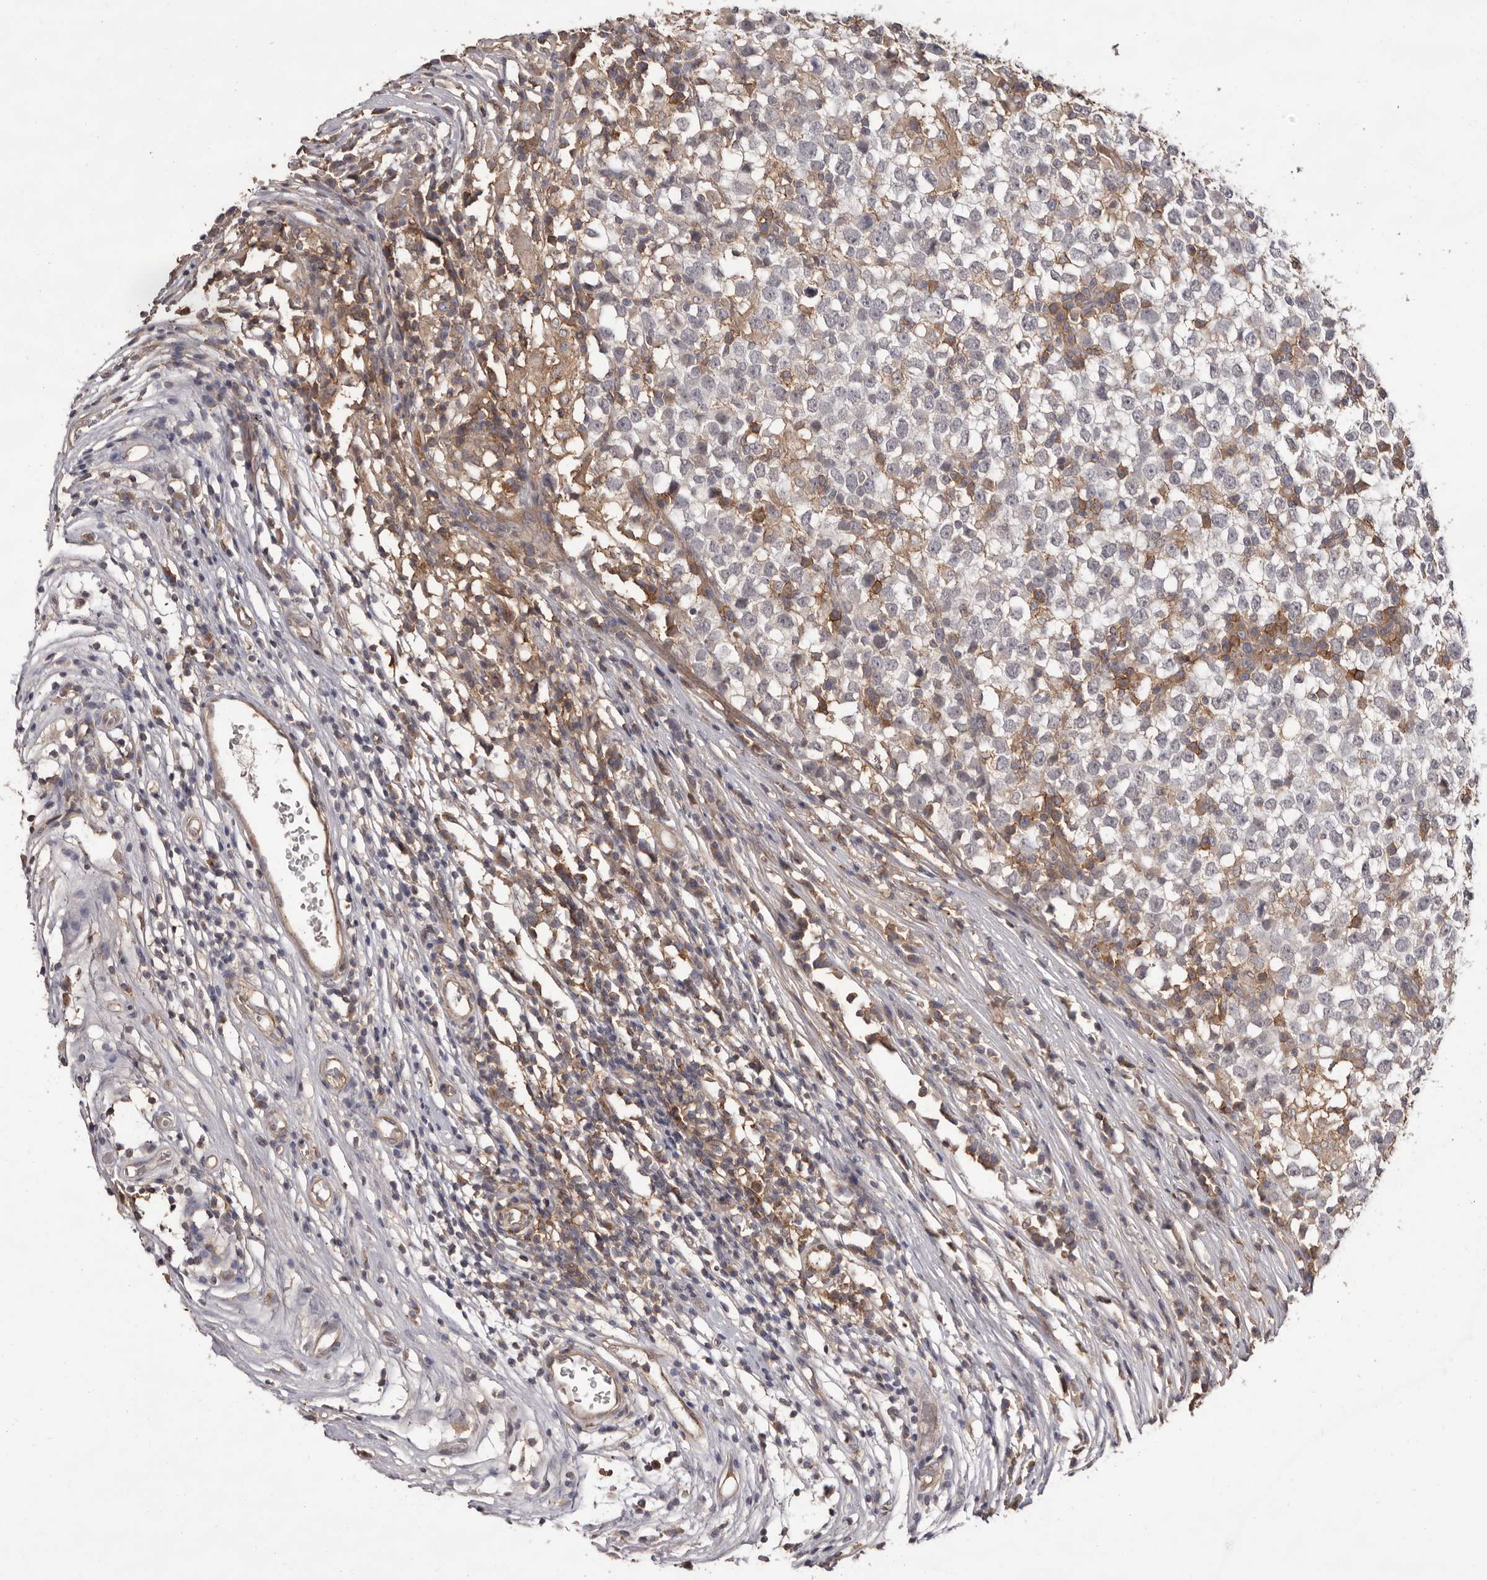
{"staining": {"intensity": "weak", "quantity": "<25%", "location": "cytoplasmic/membranous"}, "tissue": "testis cancer", "cell_type": "Tumor cells", "image_type": "cancer", "snomed": [{"axis": "morphology", "description": "Seminoma, NOS"}, {"axis": "topography", "description": "Testis"}], "caption": "Immunohistochemical staining of testis cancer shows no significant expression in tumor cells.", "gene": "MMACHC", "patient": {"sex": "male", "age": 65}}